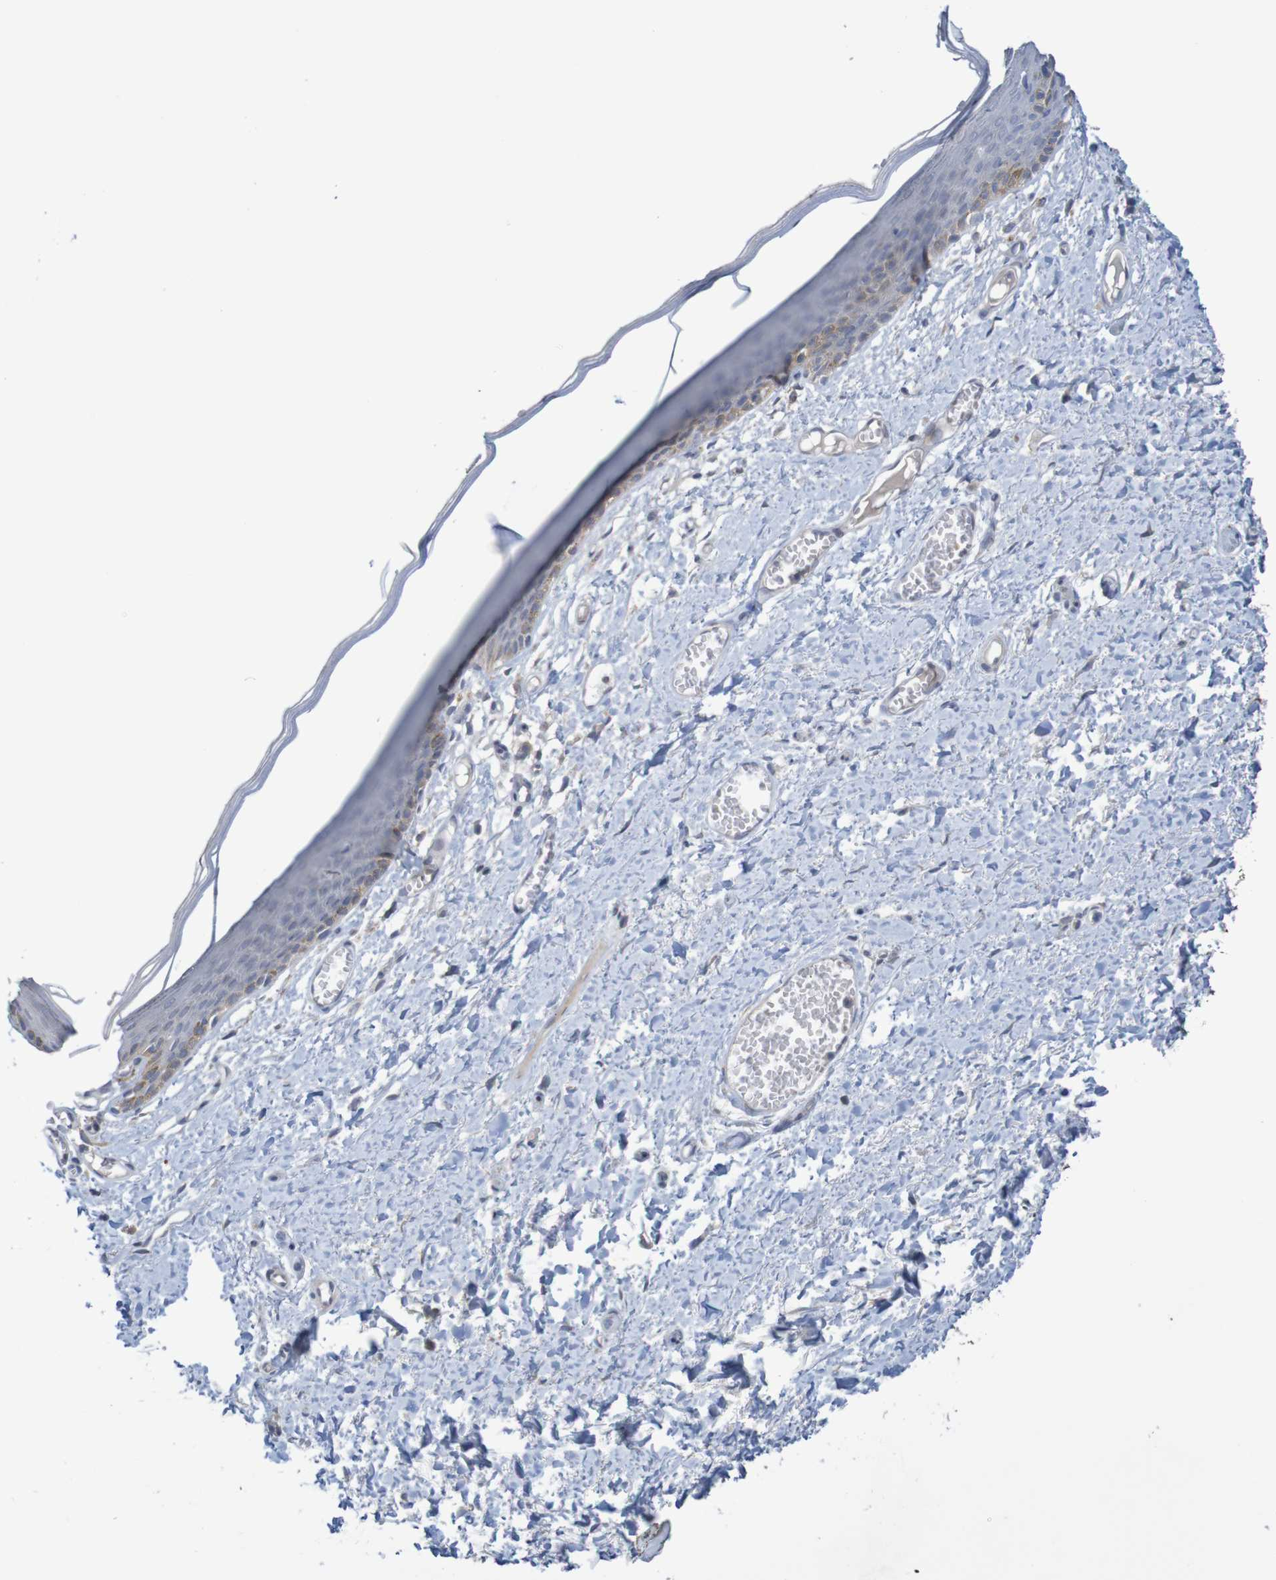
{"staining": {"intensity": "weak", "quantity": "<25%", "location": "cytoplasmic/membranous"}, "tissue": "skin", "cell_type": "Epidermal cells", "image_type": "normal", "snomed": [{"axis": "morphology", "description": "Normal tissue, NOS"}, {"axis": "topography", "description": "Vulva"}], "caption": "High power microscopy image of an immunohistochemistry (IHC) micrograph of normal skin, revealing no significant expression in epidermal cells. (DAB (3,3'-diaminobenzidine) immunohistochemistry (IHC) visualized using brightfield microscopy, high magnification).", "gene": "ANKK1", "patient": {"sex": "female", "age": 54}}